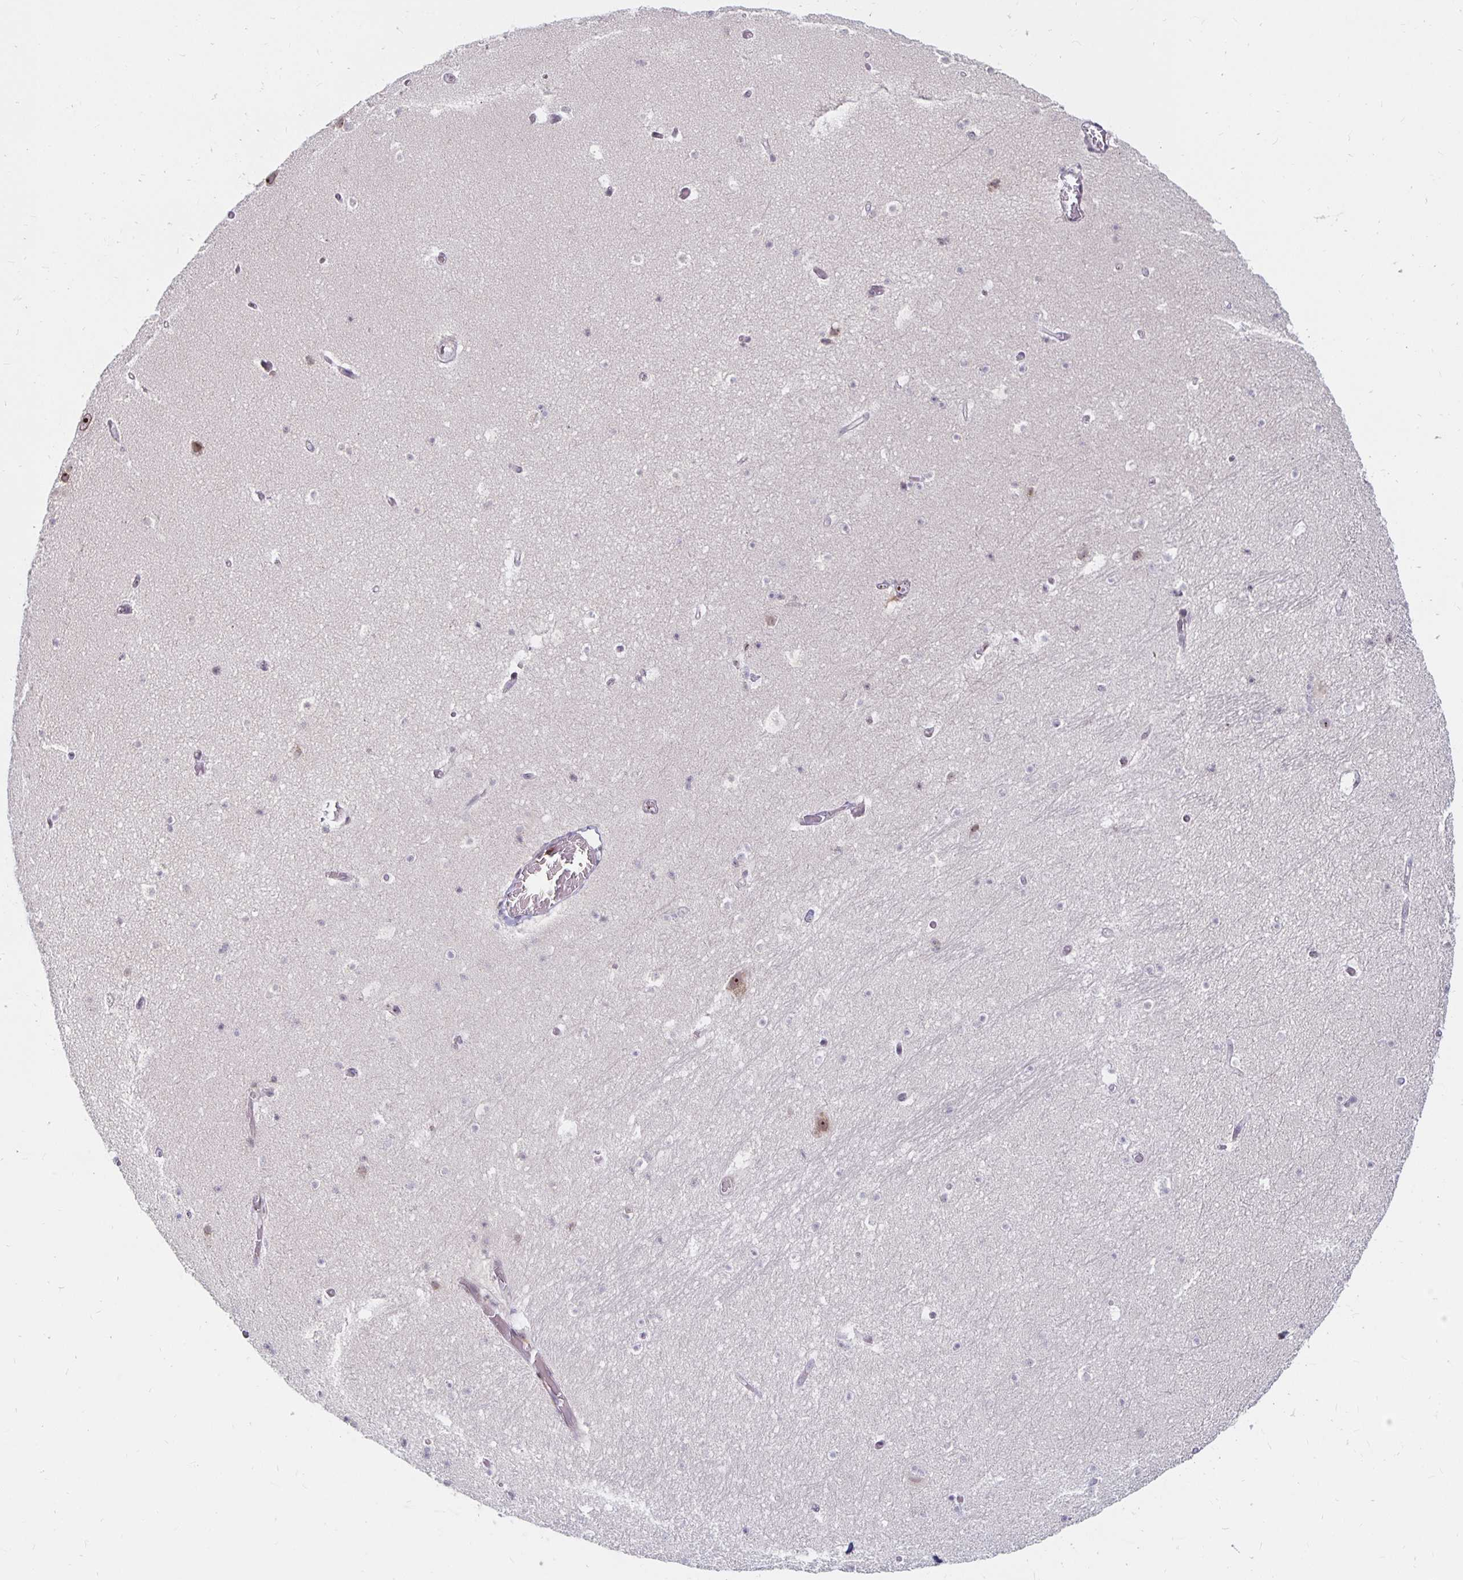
{"staining": {"intensity": "negative", "quantity": "none", "location": "none"}, "tissue": "hippocampus", "cell_type": "Glial cells", "image_type": "normal", "snomed": [{"axis": "morphology", "description": "Normal tissue, NOS"}, {"axis": "topography", "description": "Hippocampus"}], "caption": "DAB (3,3'-diaminobenzidine) immunohistochemical staining of benign hippocampus exhibits no significant expression in glial cells. (DAB (3,3'-diaminobenzidine) immunohistochemistry (IHC) with hematoxylin counter stain).", "gene": "NUP85", "patient": {"sex": "male", "age": 26}}